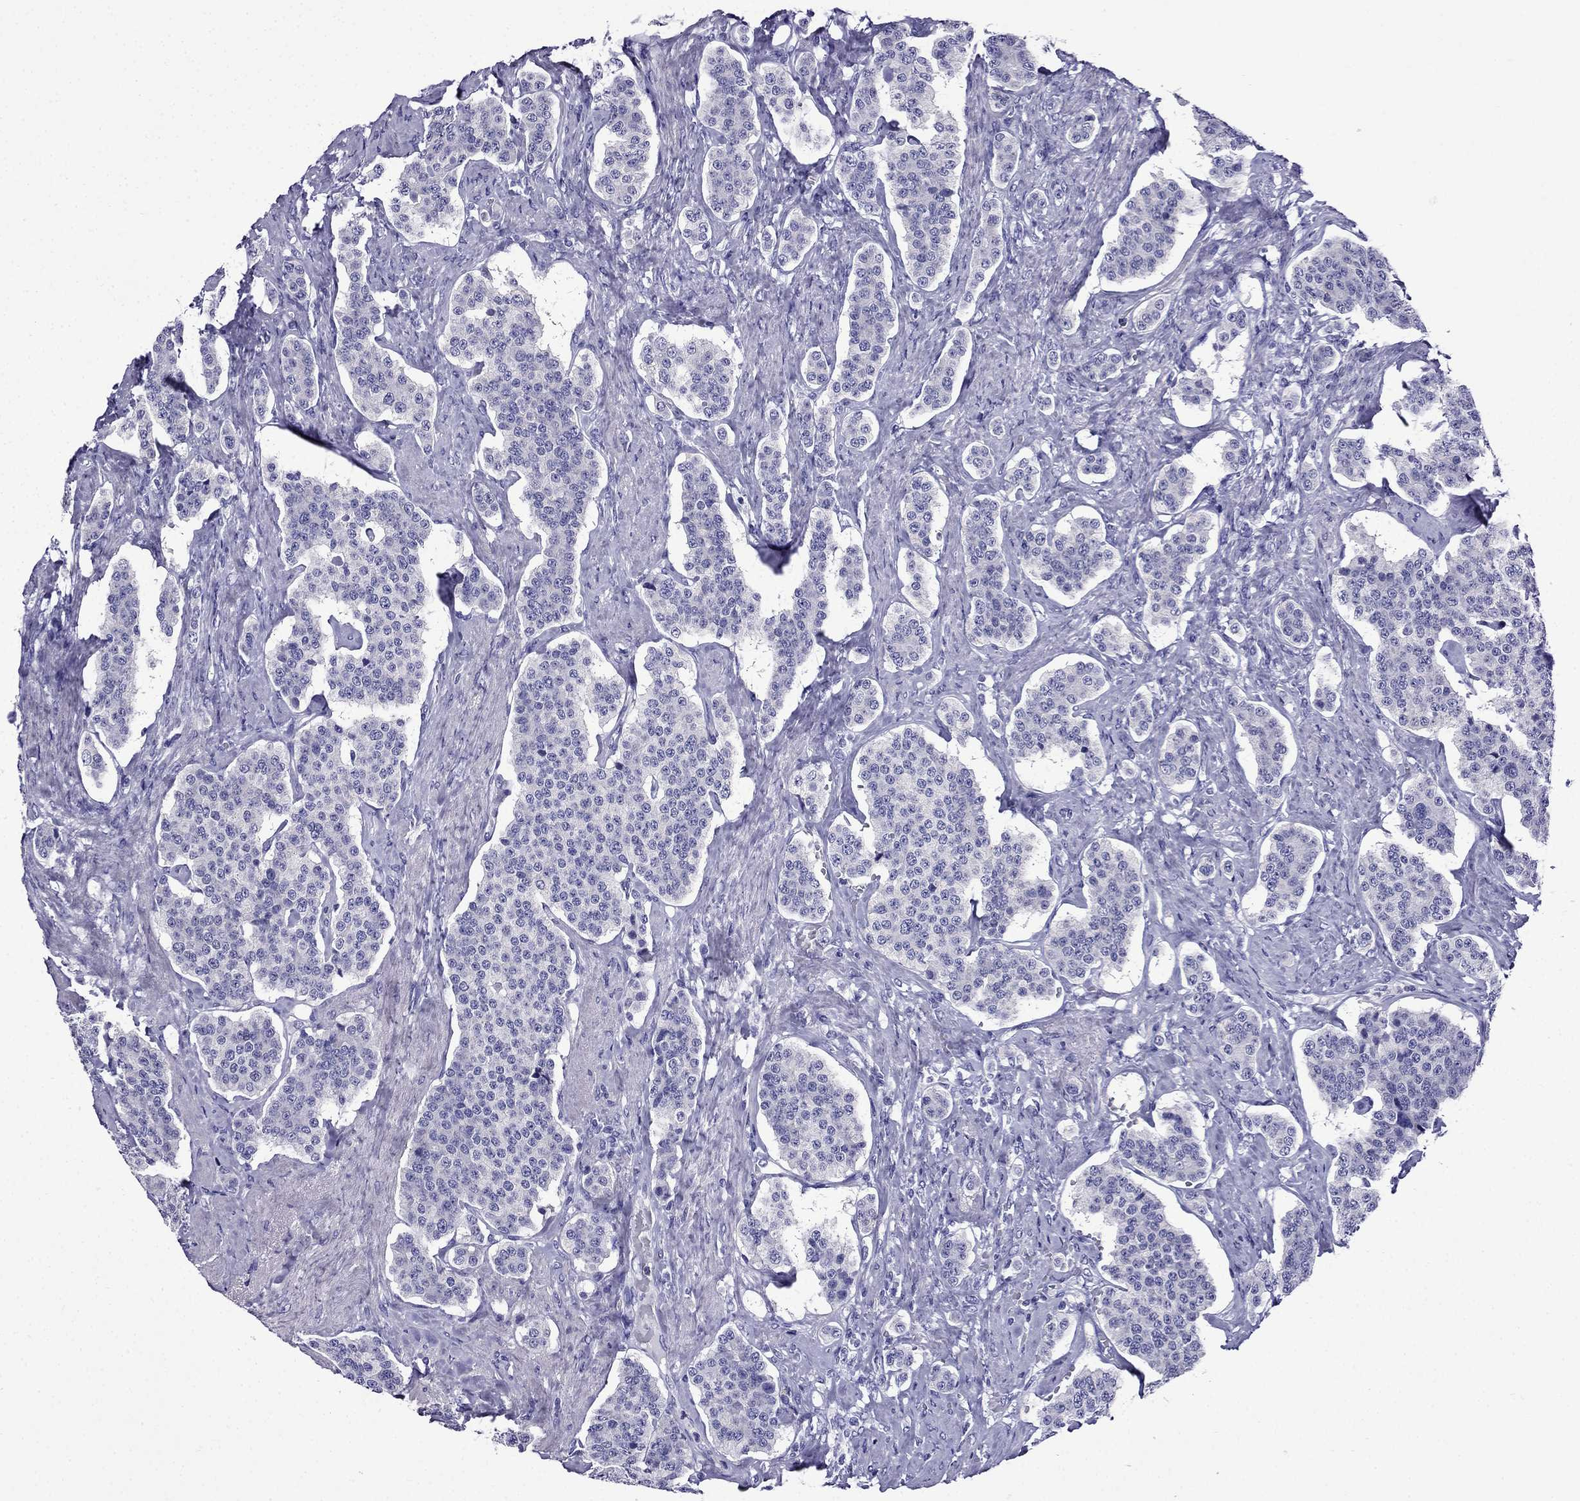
{"staining": {"intensity": "negative", "quantity": "none", "location": "none"}, "tissue": "carcinoid", "cell_type": "Tumor cells", "image_type": "cancer", "snomed": [{"axis": "morphology", "description": "Carcinoid, malignant, NOS"}, {"axis": "topography", "description": "Small intestine"}], "caption": "A high-resolution image shows immunohistochemistry staining of carcinoid (malignant), which shows no significant staining in tumor cells.", "gene": "ERC2", "patient": {"sex": "female", "age": 58}}